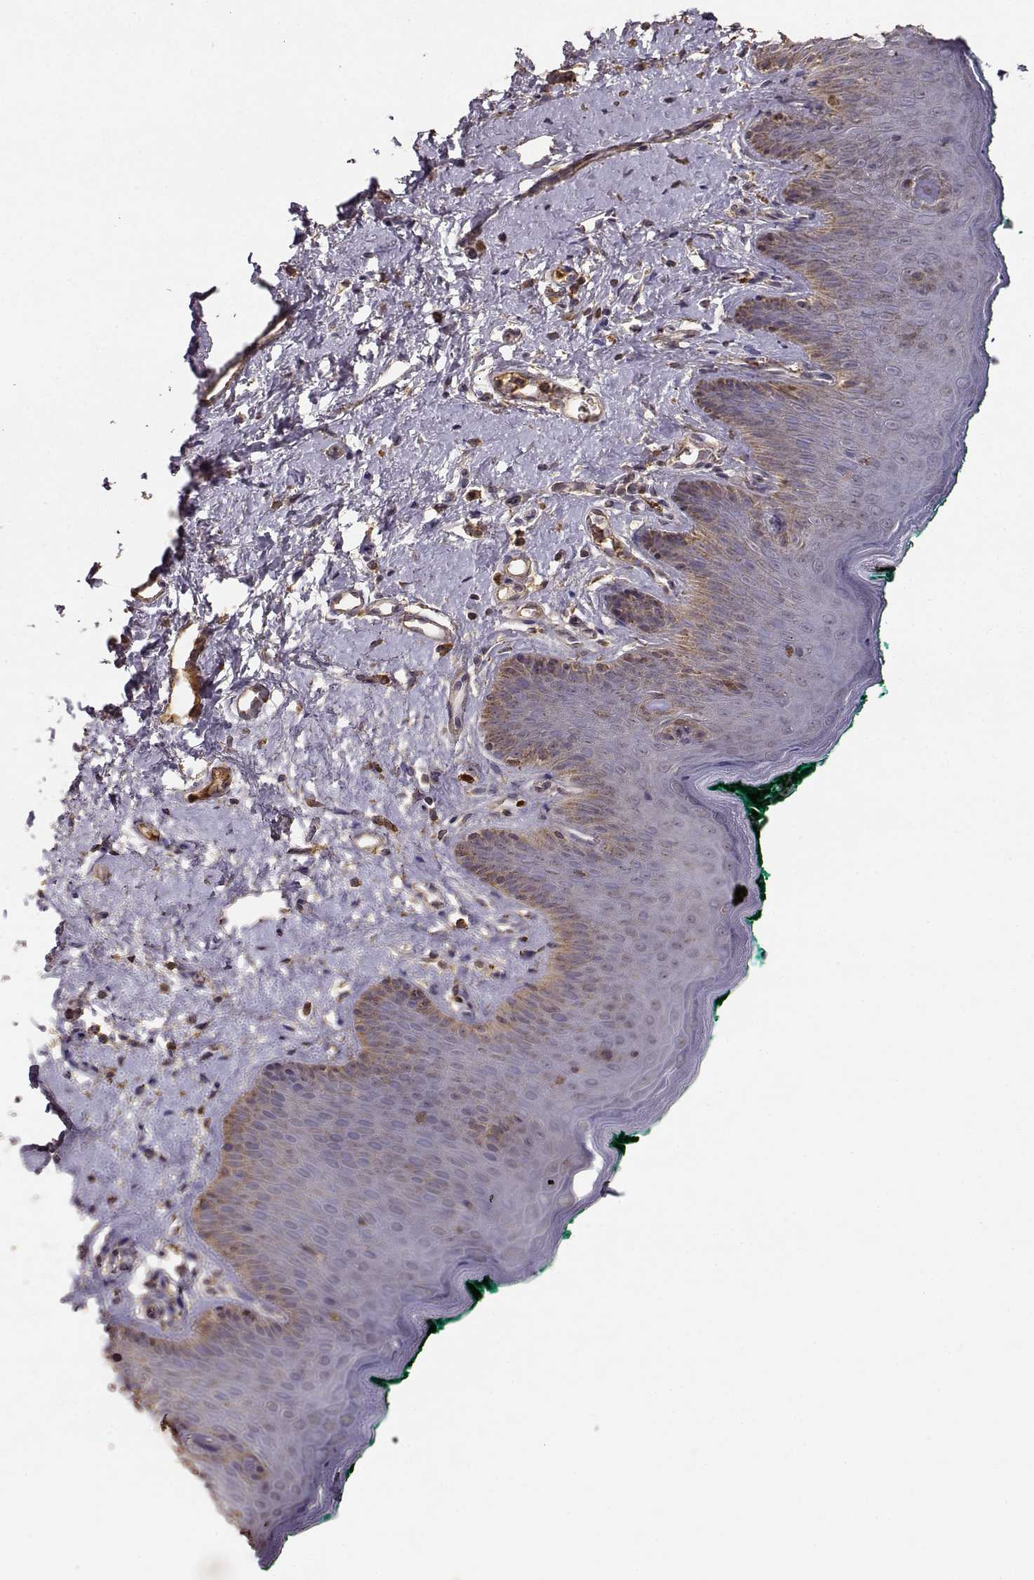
{"staining": {"intensity": "weak", "quantity": "25%-75%", "location": "cytoplasmic/membranous"}, "tissue": "skin", "cell_type": "Epidermal cells", "image_type": "normal", "snomed": [{"axis": "morphology", "description": "Normal tissue, NOS"}, {"axis": "topography", "description": "Vulva"}], "caption": "DAB (3,3'-diaminobenzidine) immunohistochemical staining of benign human skin shows weak cytoplasmic/membranous protein positivity in about 25%-75% of epidermal cells.", "gene": "TARS3", "patient": {"sex": "female", "age": 66}}